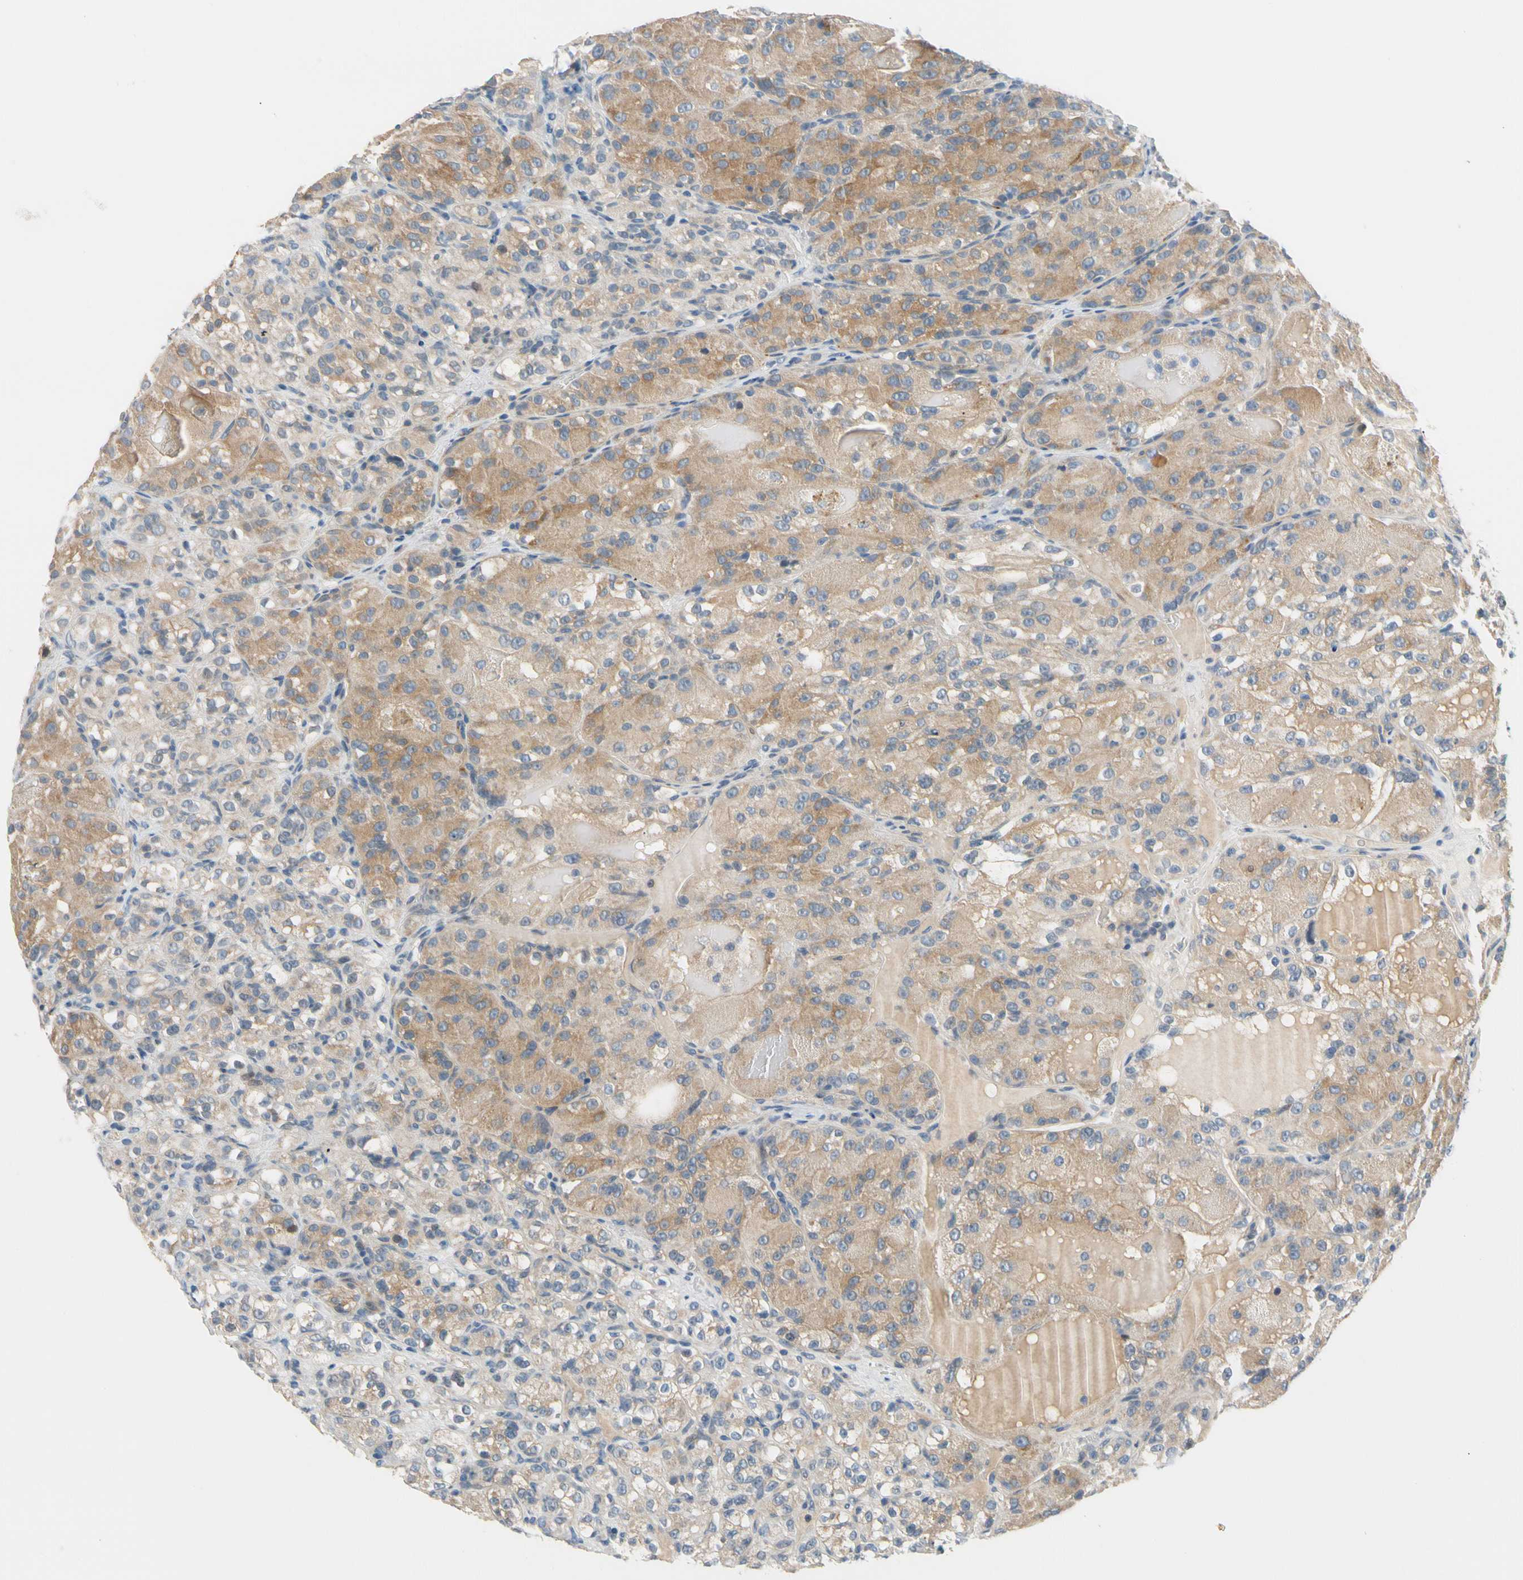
{"staining": {"intensity": "moderate", "quantity": ">75%", "location": "cytoplasmic/membranous"}, "tissue": "renal cancer", "cell_type": "Tumor cells", "image_type": "cancer", "snomed": [{"axis": "morphology", "description": "Normal tissue, NOS"}, {"axis": "morphology", "description": "Adenocarcinoma, NOS"}, {"axis": "topography", "description": "Kidney"}], "caption": "Tumor cells demonstrate medium levels of moderate cytoplasmic/membranous positivity in approximately >75% of cells in human renal cancer (adenocarcinoma).", "gene": "CFAP36", "patient": {"sex": "male", "age": 61}}